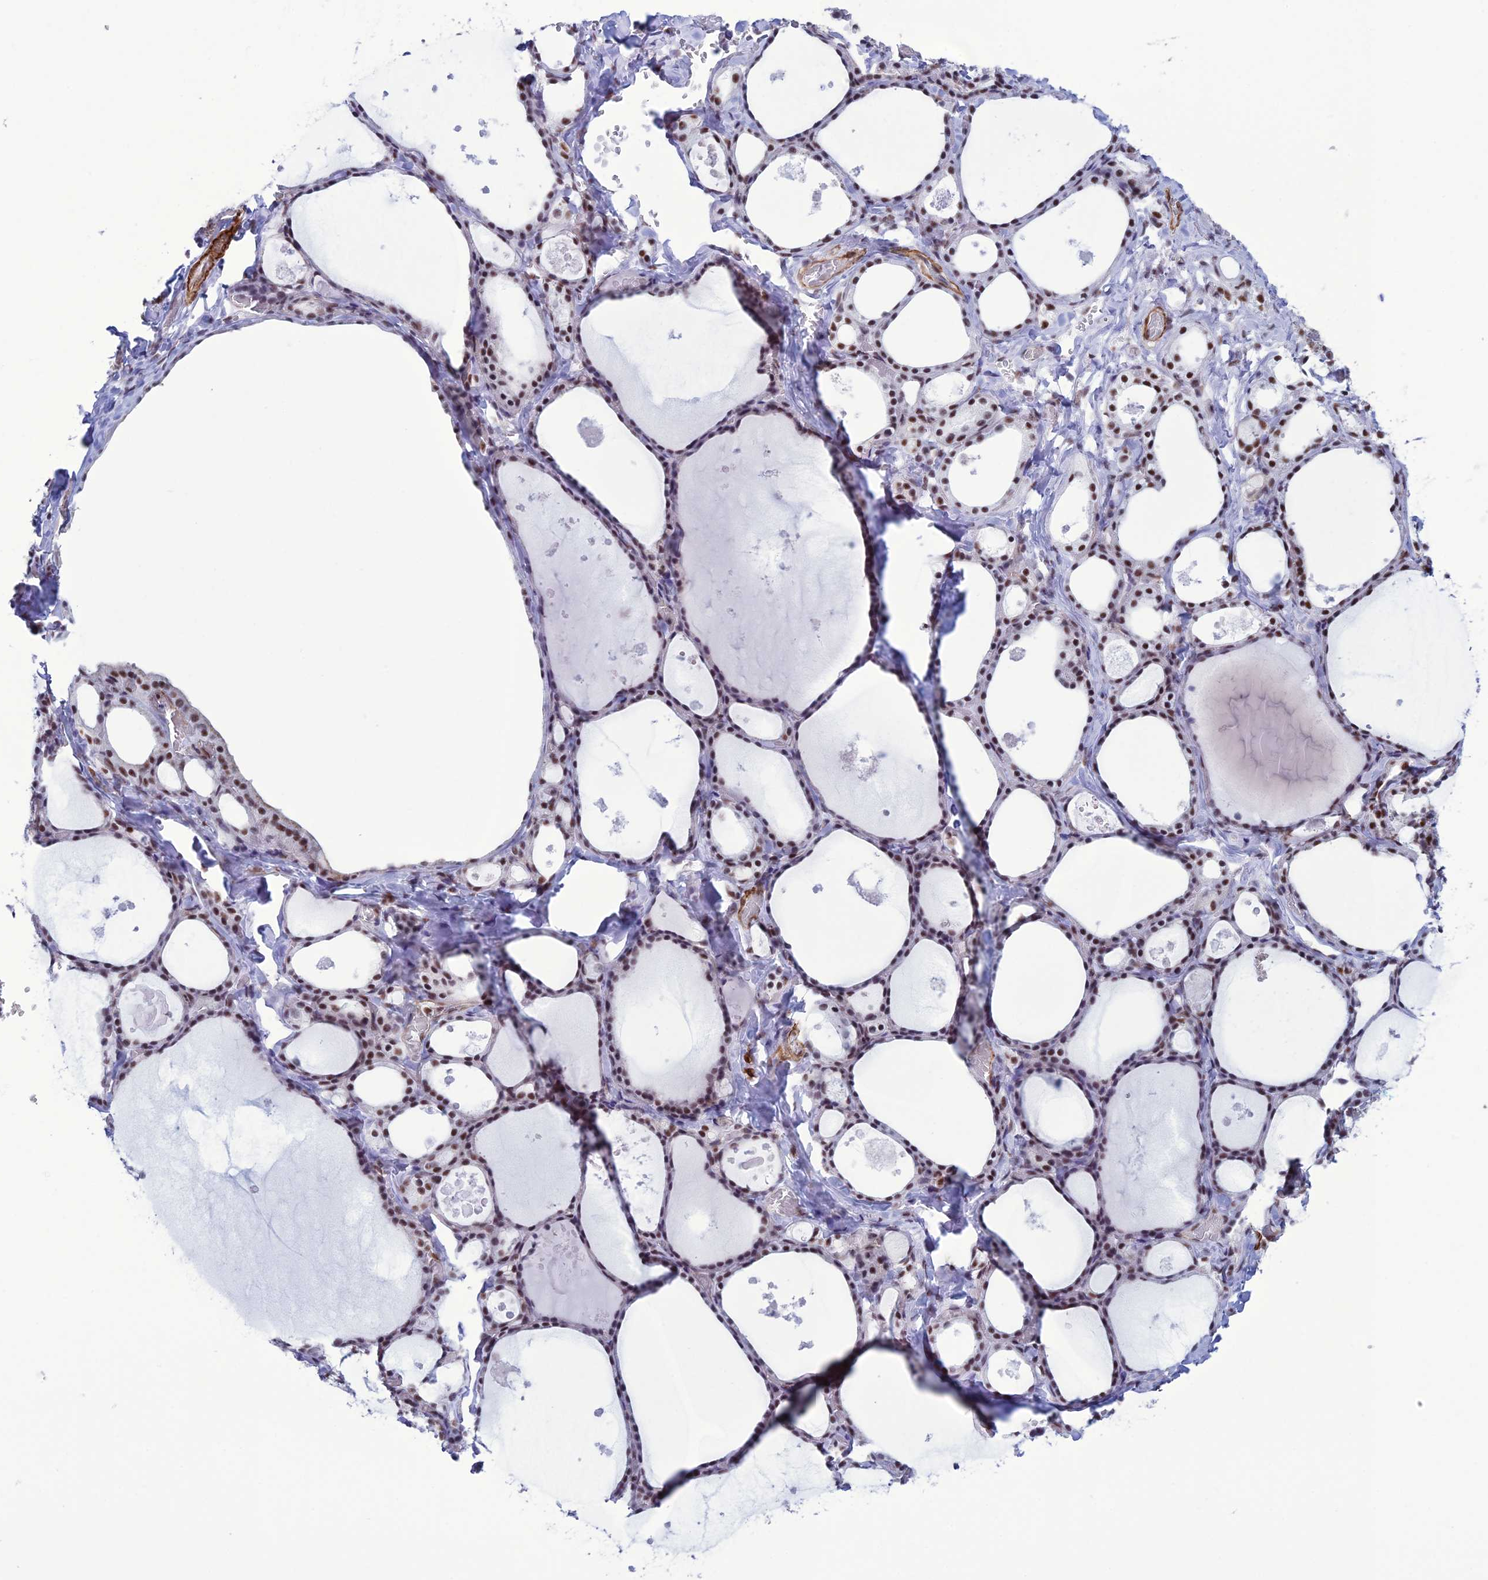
{"staining": {"intensity": "moderate", "quantity": ">75%", "location": "nuclear"}, "tissue": "thyroid gland", "cell_type": "Glandular cells", "image_type": "normal", "snomed": [{"axis": "morphology", "description": "Normal tissue, NOS"}, {"axis": "topography", "description": "Thyroid gland"}], "caption": "A photomicrograph of human thyroid gland stained for a protein exhibits moderate nuclear brown staining in glandular cells.", "gene": "U2AF1", "patient": {"sex": "male", "age": 56}}